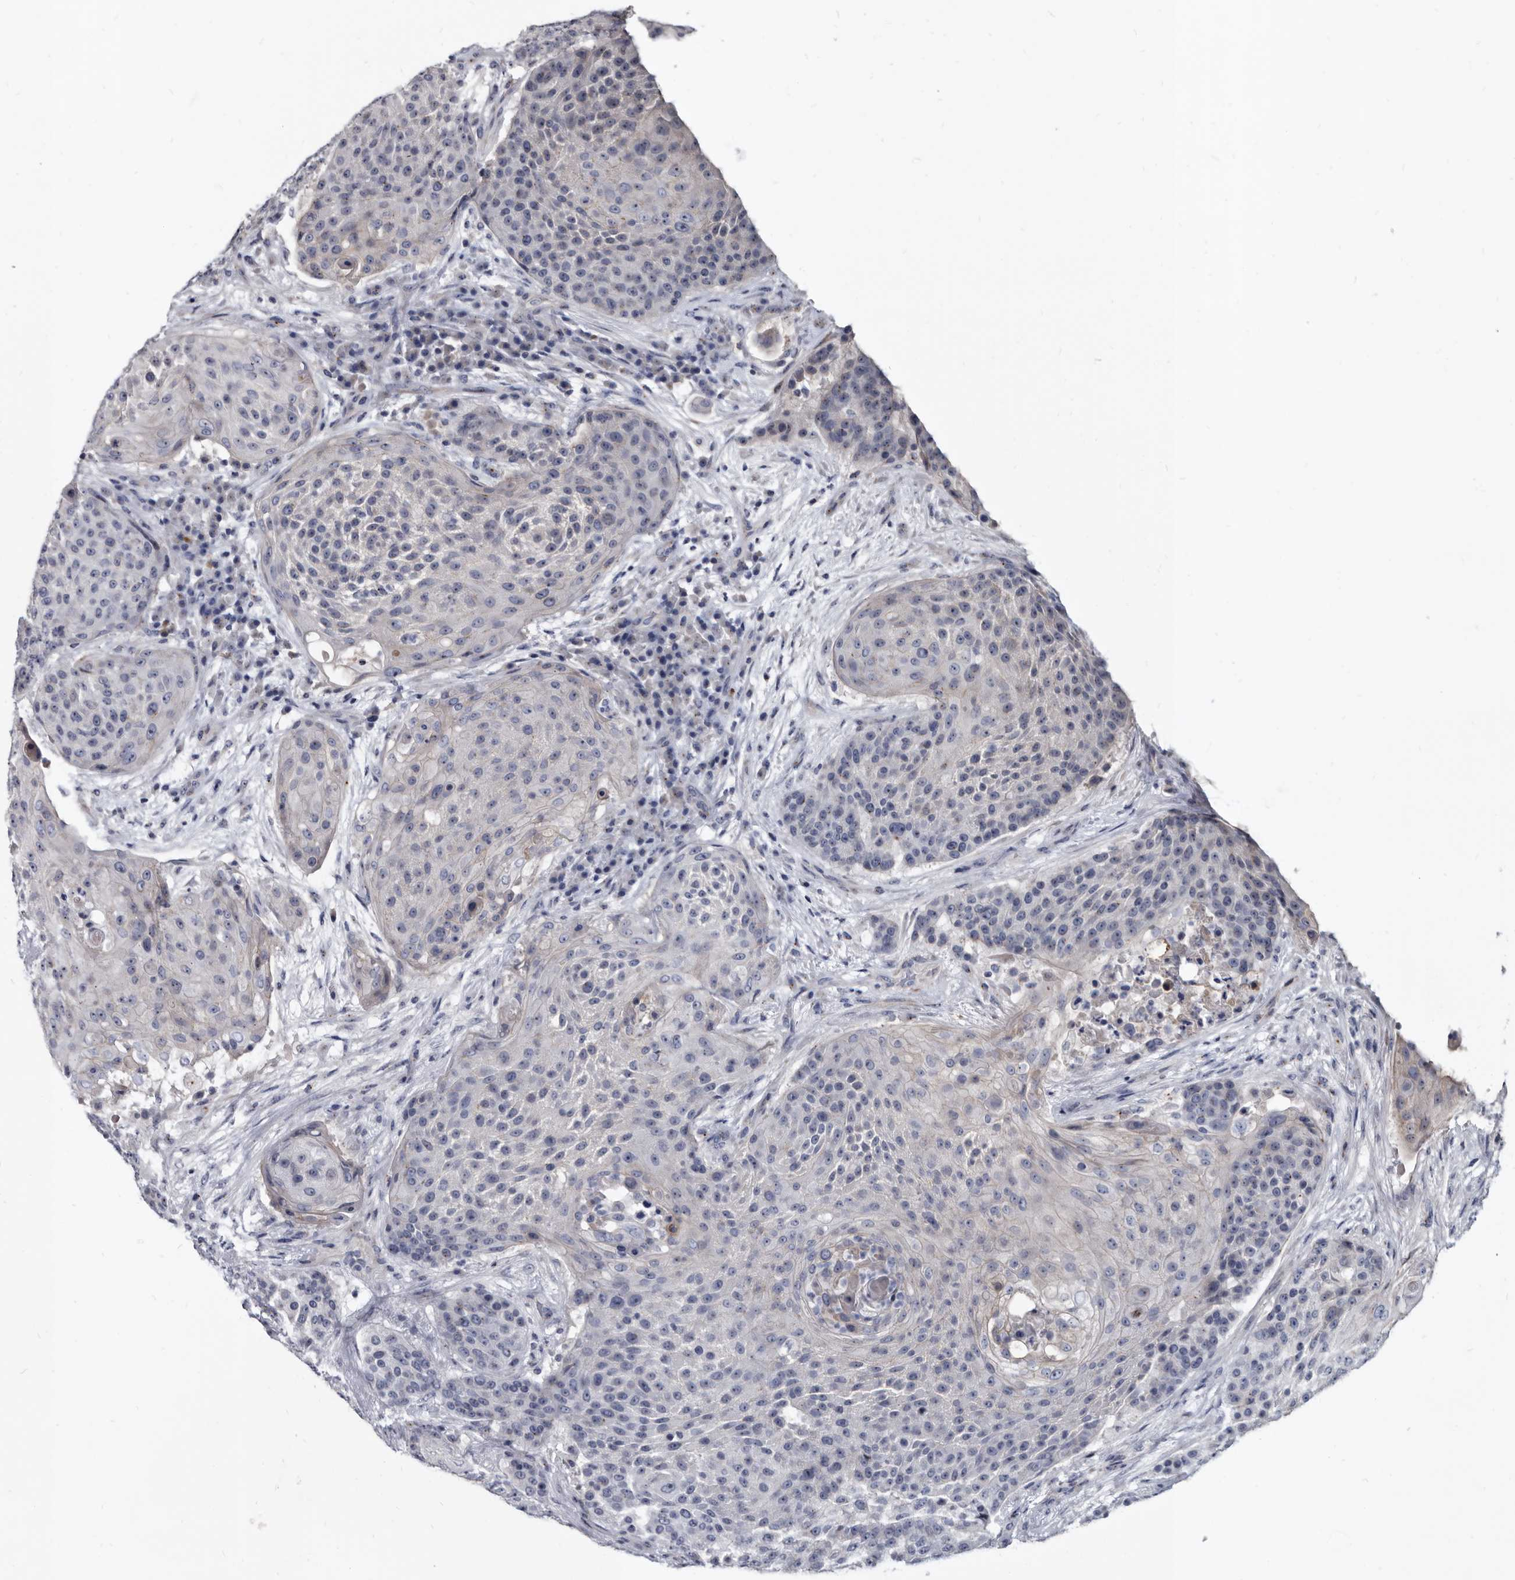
{"staining": {"intensity": "negative", "quantity": "none", "location": "none"}, "tissue": "urothelial cancer", "cell_type": "Tumor cells", "image_type": "cancer", "snomed": [{"axis": "morphology", "description": "Urothelial carcinoma, High grade"}, {"axis": "topography", "description": "Urinary bladder"}], "caption": "The micrograph exhibits no staining of tumor cells in urothelial cancer.", "gene": "PRSS8", "patient": {"sex": "female", "age": 63}}